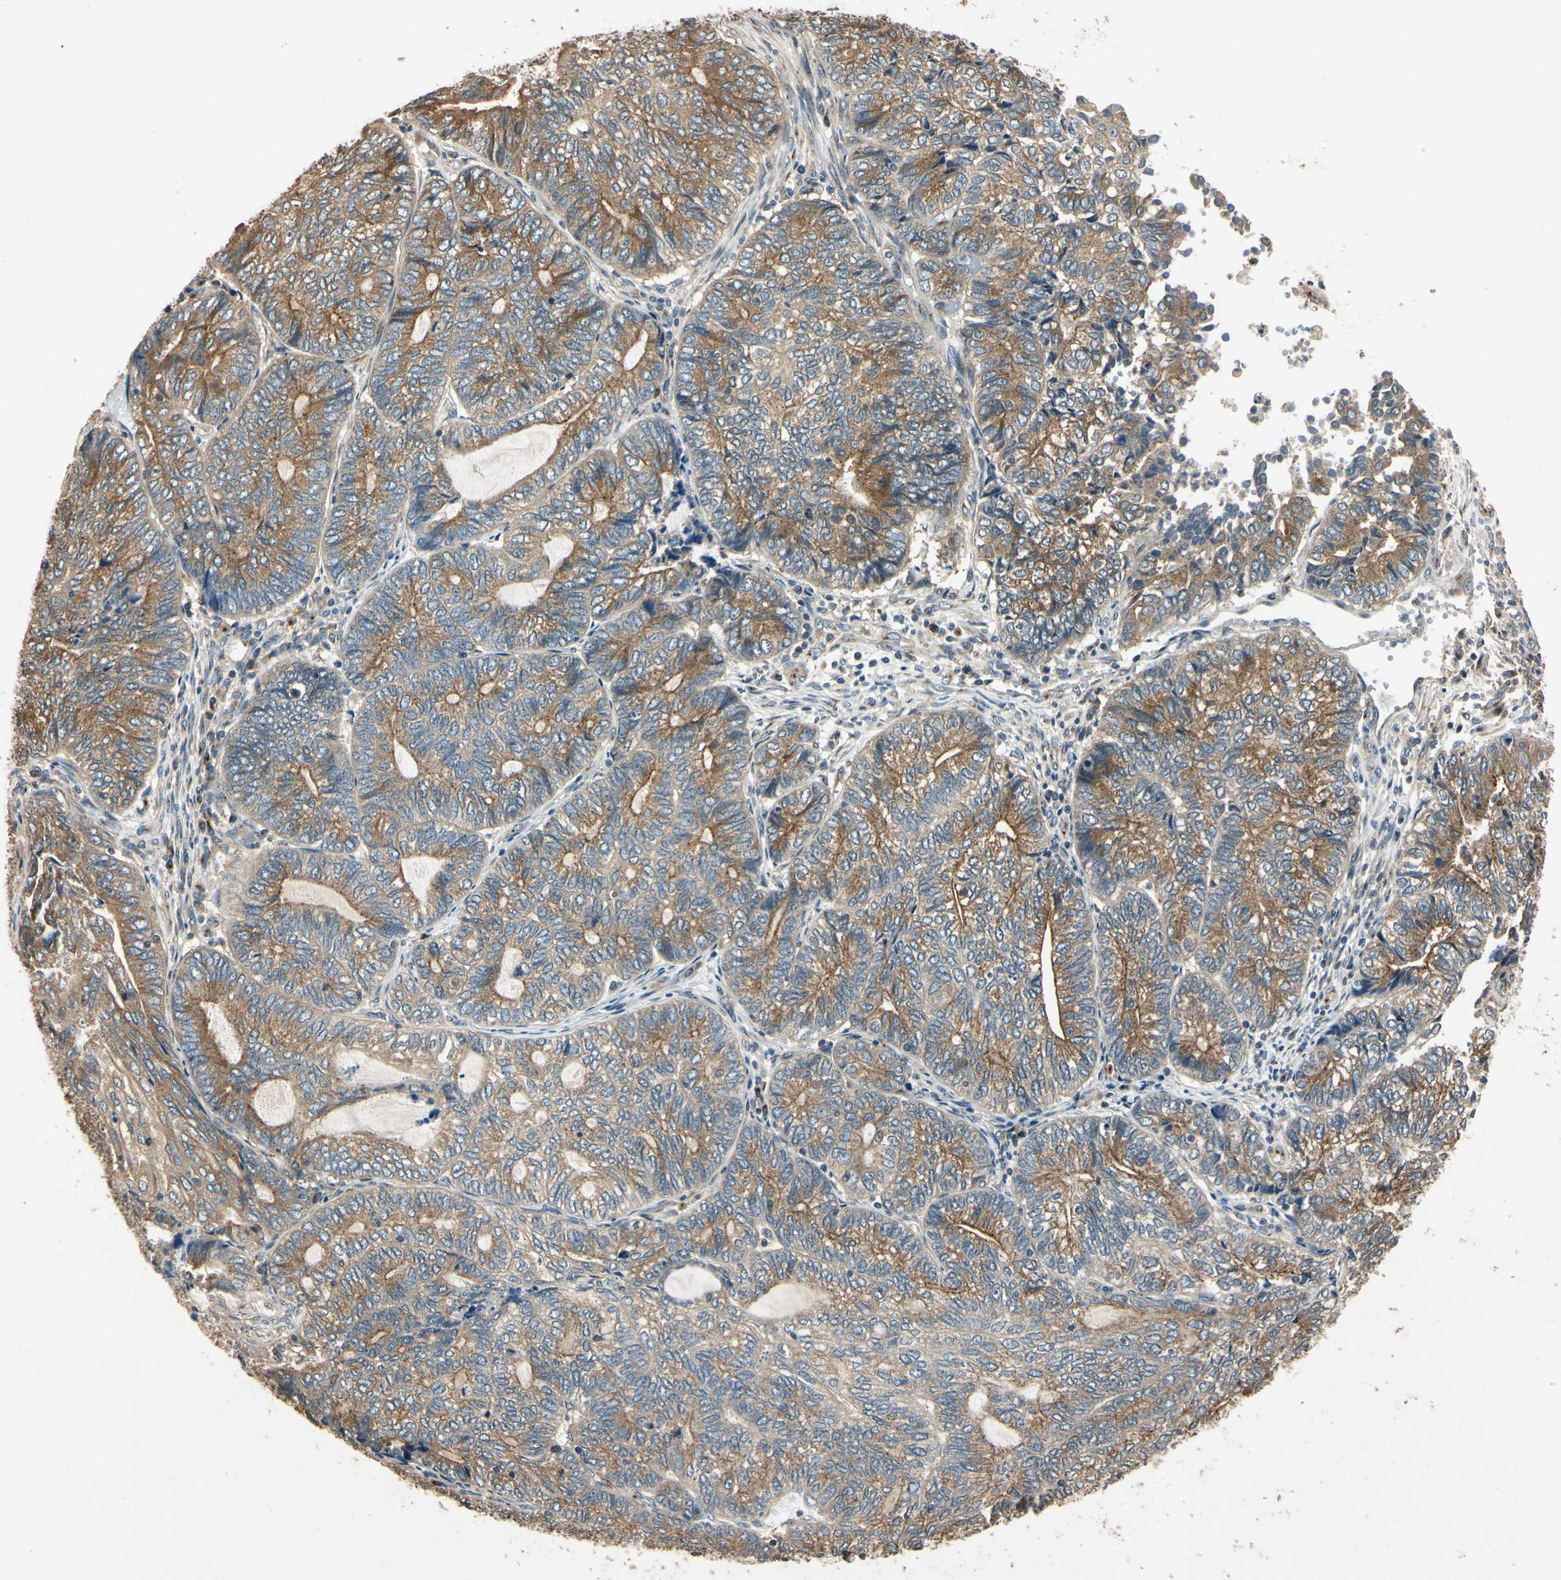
{"staining": {"intensity": "moderate", "quantity": ">75%", "location": "cytoplasmic/membranous"}, "tissue": "endometrial cancer", "cell_type": "Tumor cells", "image_type": "cancer", "snomed": [{"axis": "morphology", "description": "Adenocarcinoma, NOS"}, {"axis": "topography", "description": "Uterus"}, {"axis": "topography", "description": "Endometrium"}], "caption": "Endometrial cancer (adenocarcinoma) tissue demonstrates moderate cytoplasmic/membranous staining in approximately >75% of tumor cells, visualized by immunohistochemistry.", "gene": "AKAP9", "patient": {"sex": "female", "age": 70}}